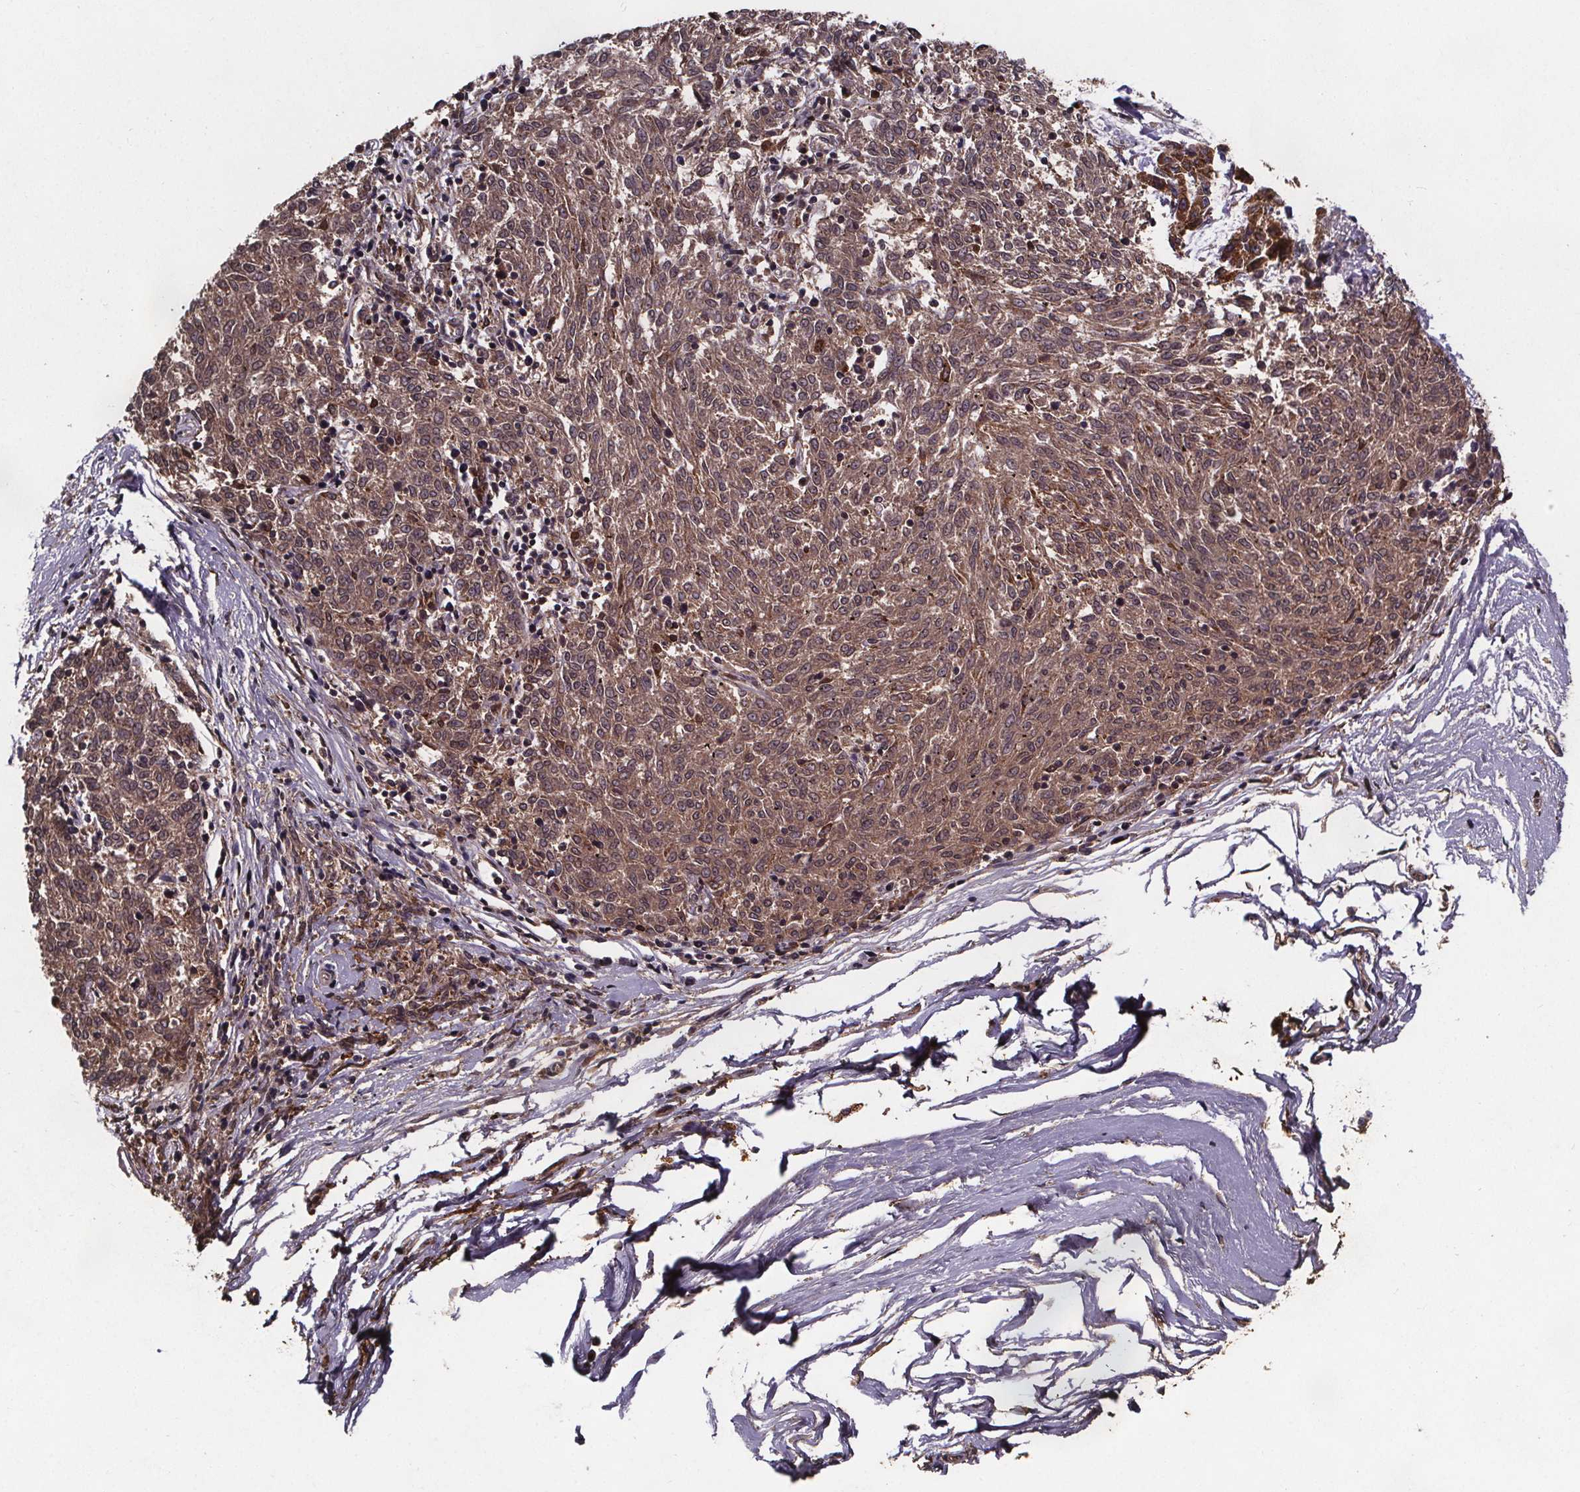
{"staining": {"intensity": "moderate", "quantity": ">75%", "location": "cytoplasmic/membranous"}, "tissue": "melanoma", "cell_type": "Tumor cells", "image_type": "cancer", "snomed": [{"axis": "morphology", "description": "Malignant melanoma, NOS"}, {"axis": "topography", "description": "Skin"}], "caption": "A brown stain labels moderate cytoplasmic/membranous expression of a protein in human melanoma tumor cells. Immunohistochemistry stains the protein in brown and the nuclei are stained blue.", "gene": "FASTKD3", "patient": {"sex": "female", "age": 72}}